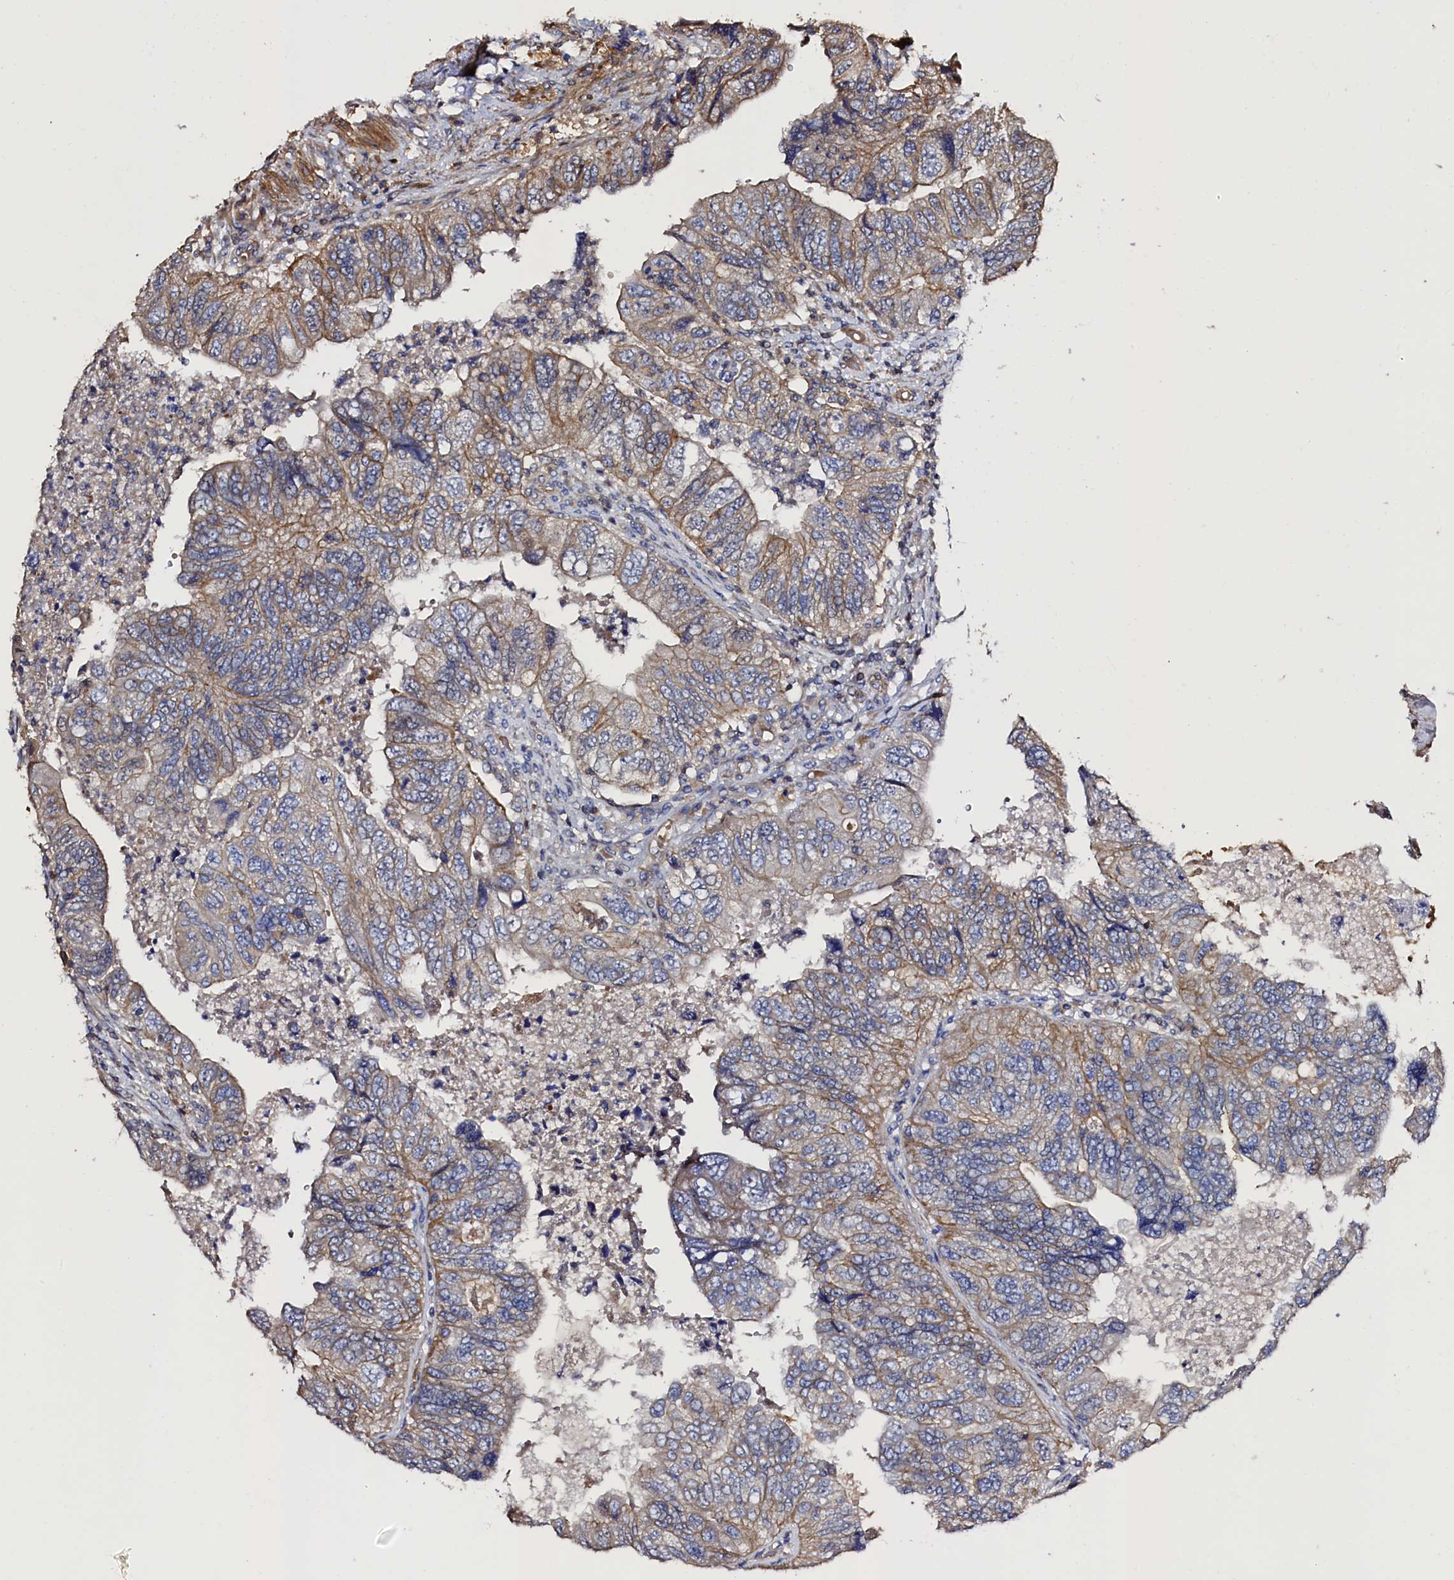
{"staining": {"intensity": "weak", "quantity": "25%-75%", "location": "cytoplasmic/membranous"}, "tissue": "colorectal cancer", "cell_type": "Tumor cells", "image_type": "cancer", "snomed": [{"axis": "morphology", "description": "Adenocarcinoma, NOS"}, {"axis": "topography", "description": "Rectum"}], "caption": "Immunohistochemical staining of human adenocarcinoma (colorectal) exhibits low levels of weak cytoplasmic/membranous staining in about 25%-75% of tumor cells. The staining was performed using DAB, with brown indicating positive protein expression. Nuclei are stained blue with hematoxylin.", "gene": "DUOXA1", "patient": {"sex": "male", "age": 63}}